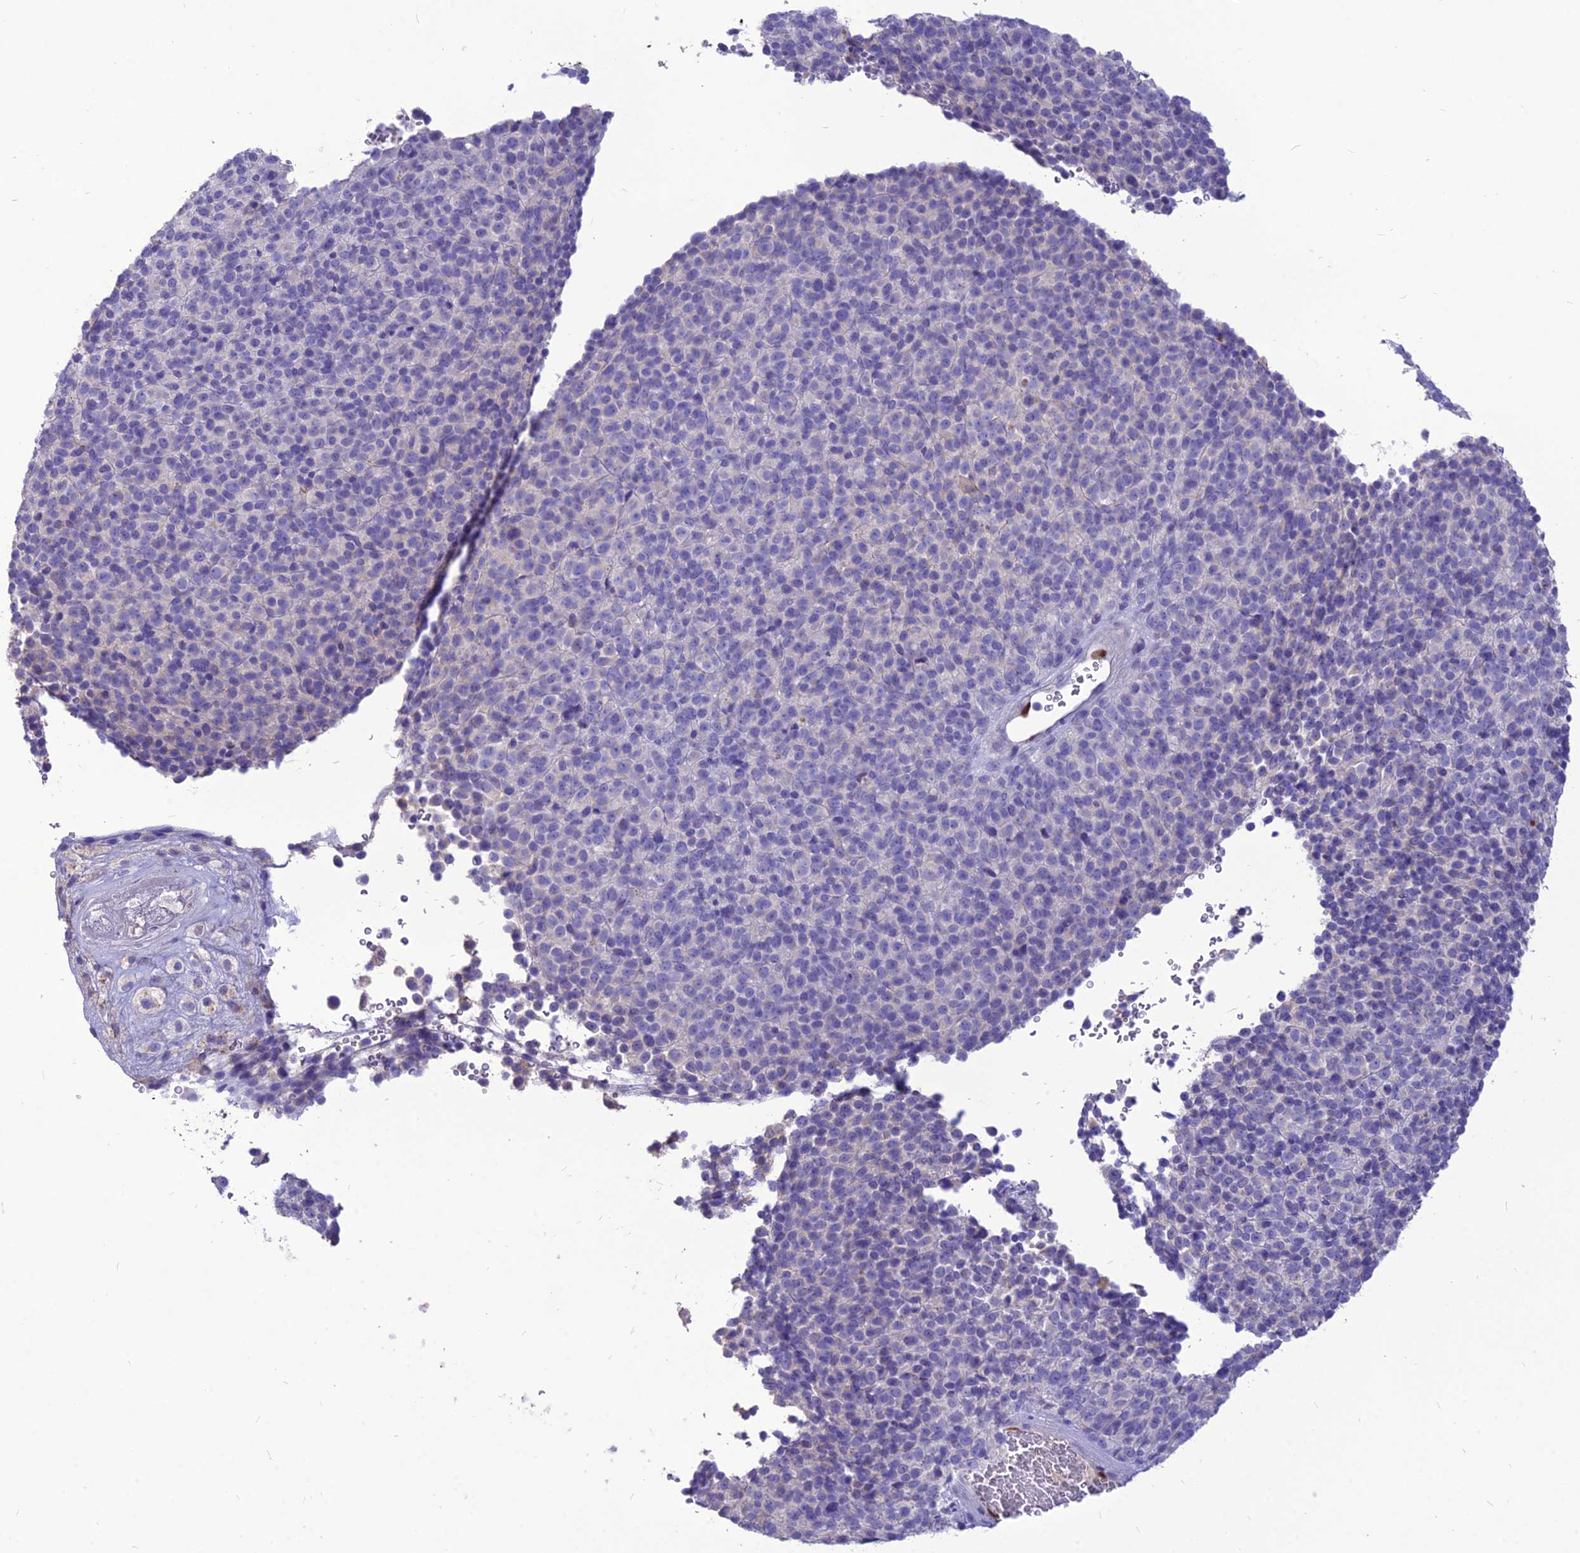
{"staining": {"intensity": "negative", "quantity": "none", "location": "none"}, "tissue": "melanoma", "cell_type": "Tumor cells", "image_type": "cancer", "snomed": [{"axis": "morphology", "description": "Malignant melanoma, Metastatic site"}, {"axis": "topography", "description": "Brain"}], "caption": "Immunohistochemistry (IHC) histopathology image of melanoma stained for a protein (brown), which reveals no staining in tumor cells. (DAB (3,3'-diaminobenzidine) immunohistochemistry visualized using brightfield microscopy, high magnification).", "gene": "NOVA2", "patient": {"sex": "female", "age": 56}}